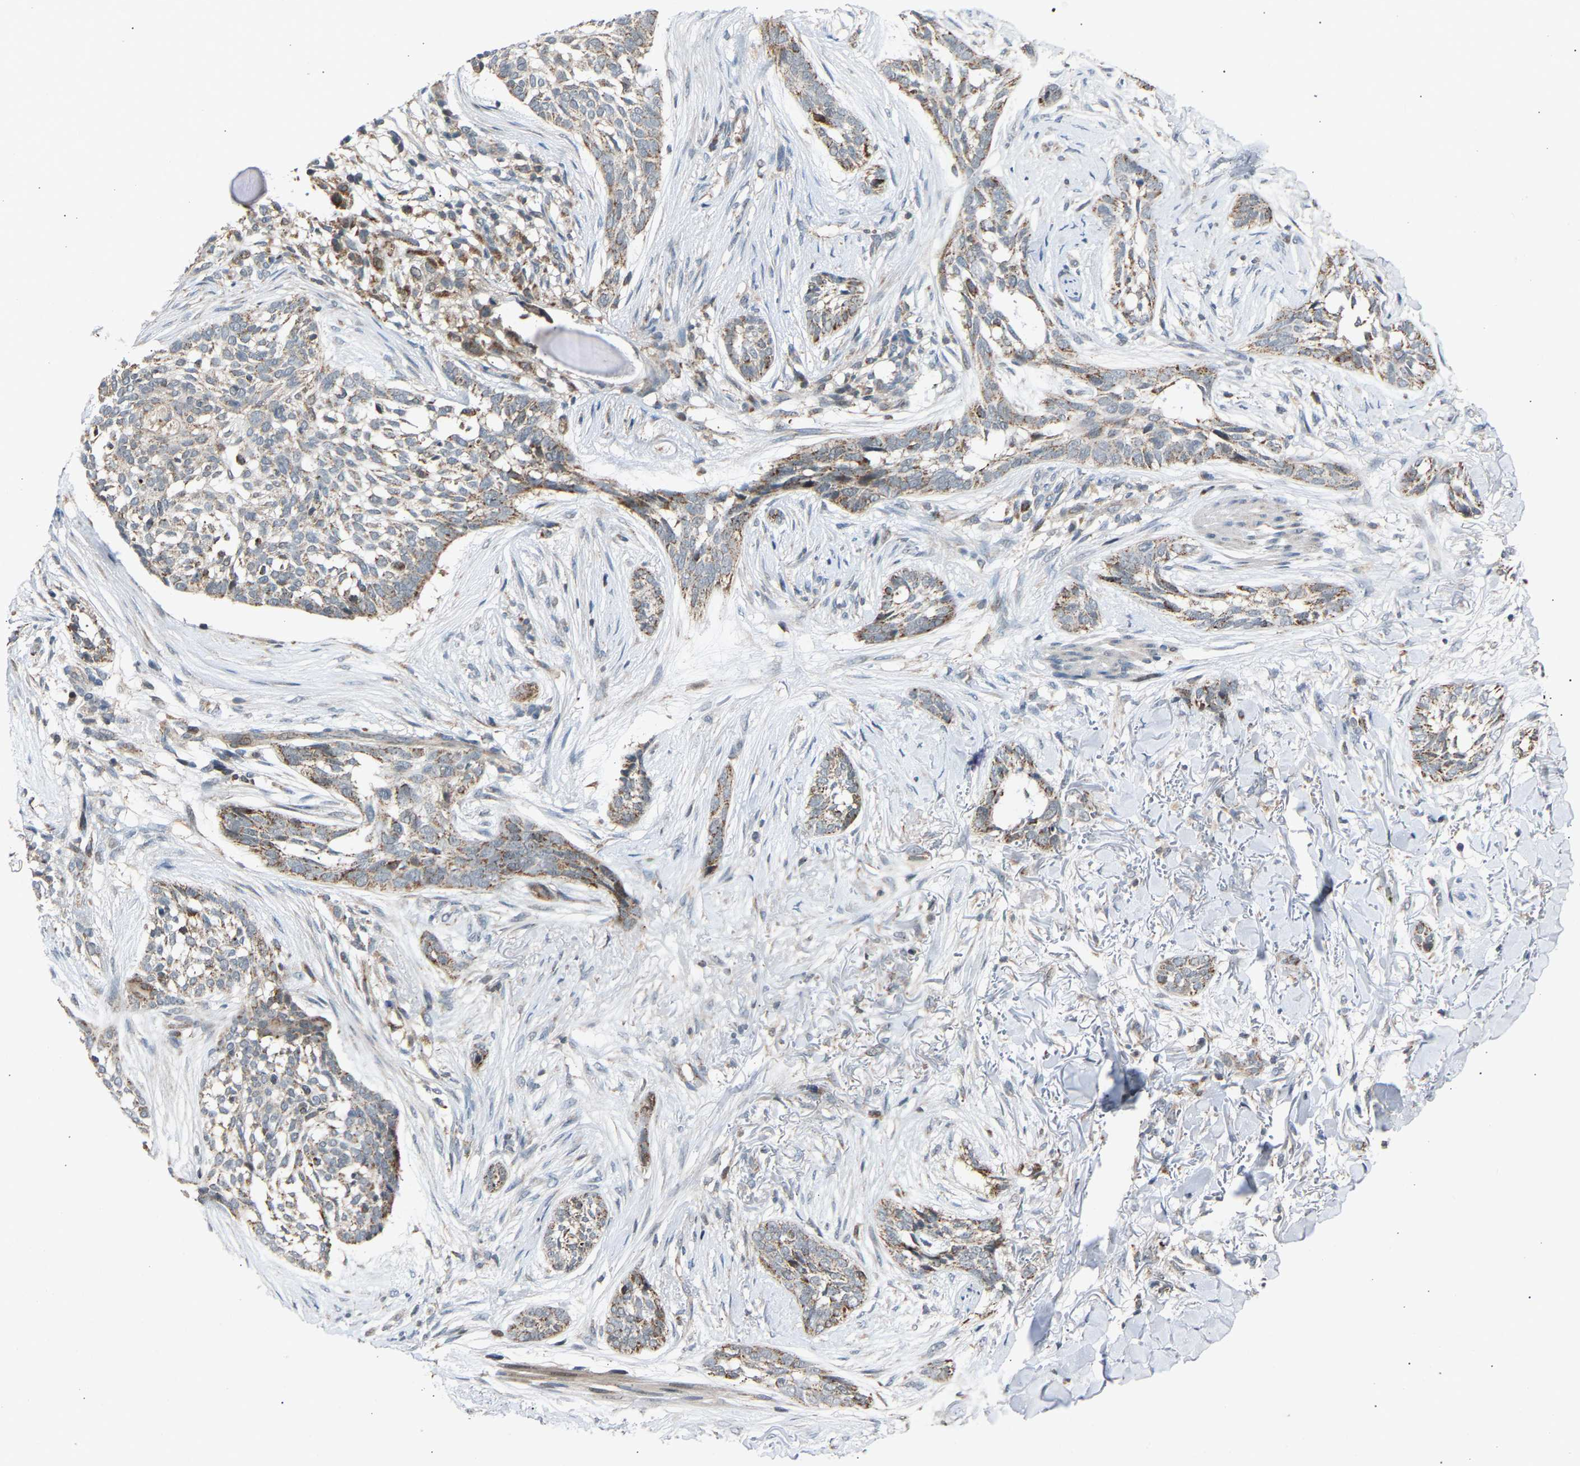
{"staining": {"intensity": "moderate", "quantity": "<25%", "location": "cytoplasmic/membranous"}, "tissue": "skin cancer", "cell_type": "Tumor cells", "image_type": "cancer", "snomed": [{"axis": "morphology", "description": "Basal cell carcinoma"}, {"axis": "topography", "description": "Skin"}], "caption": "This is a micrograph of IHC staining of skin cancer, which shows moderate positivity in the cytoplasmic/membranous of tumor cells.", "gene": "SLIRP", "patient": {"sex": "female", "age": 88}}